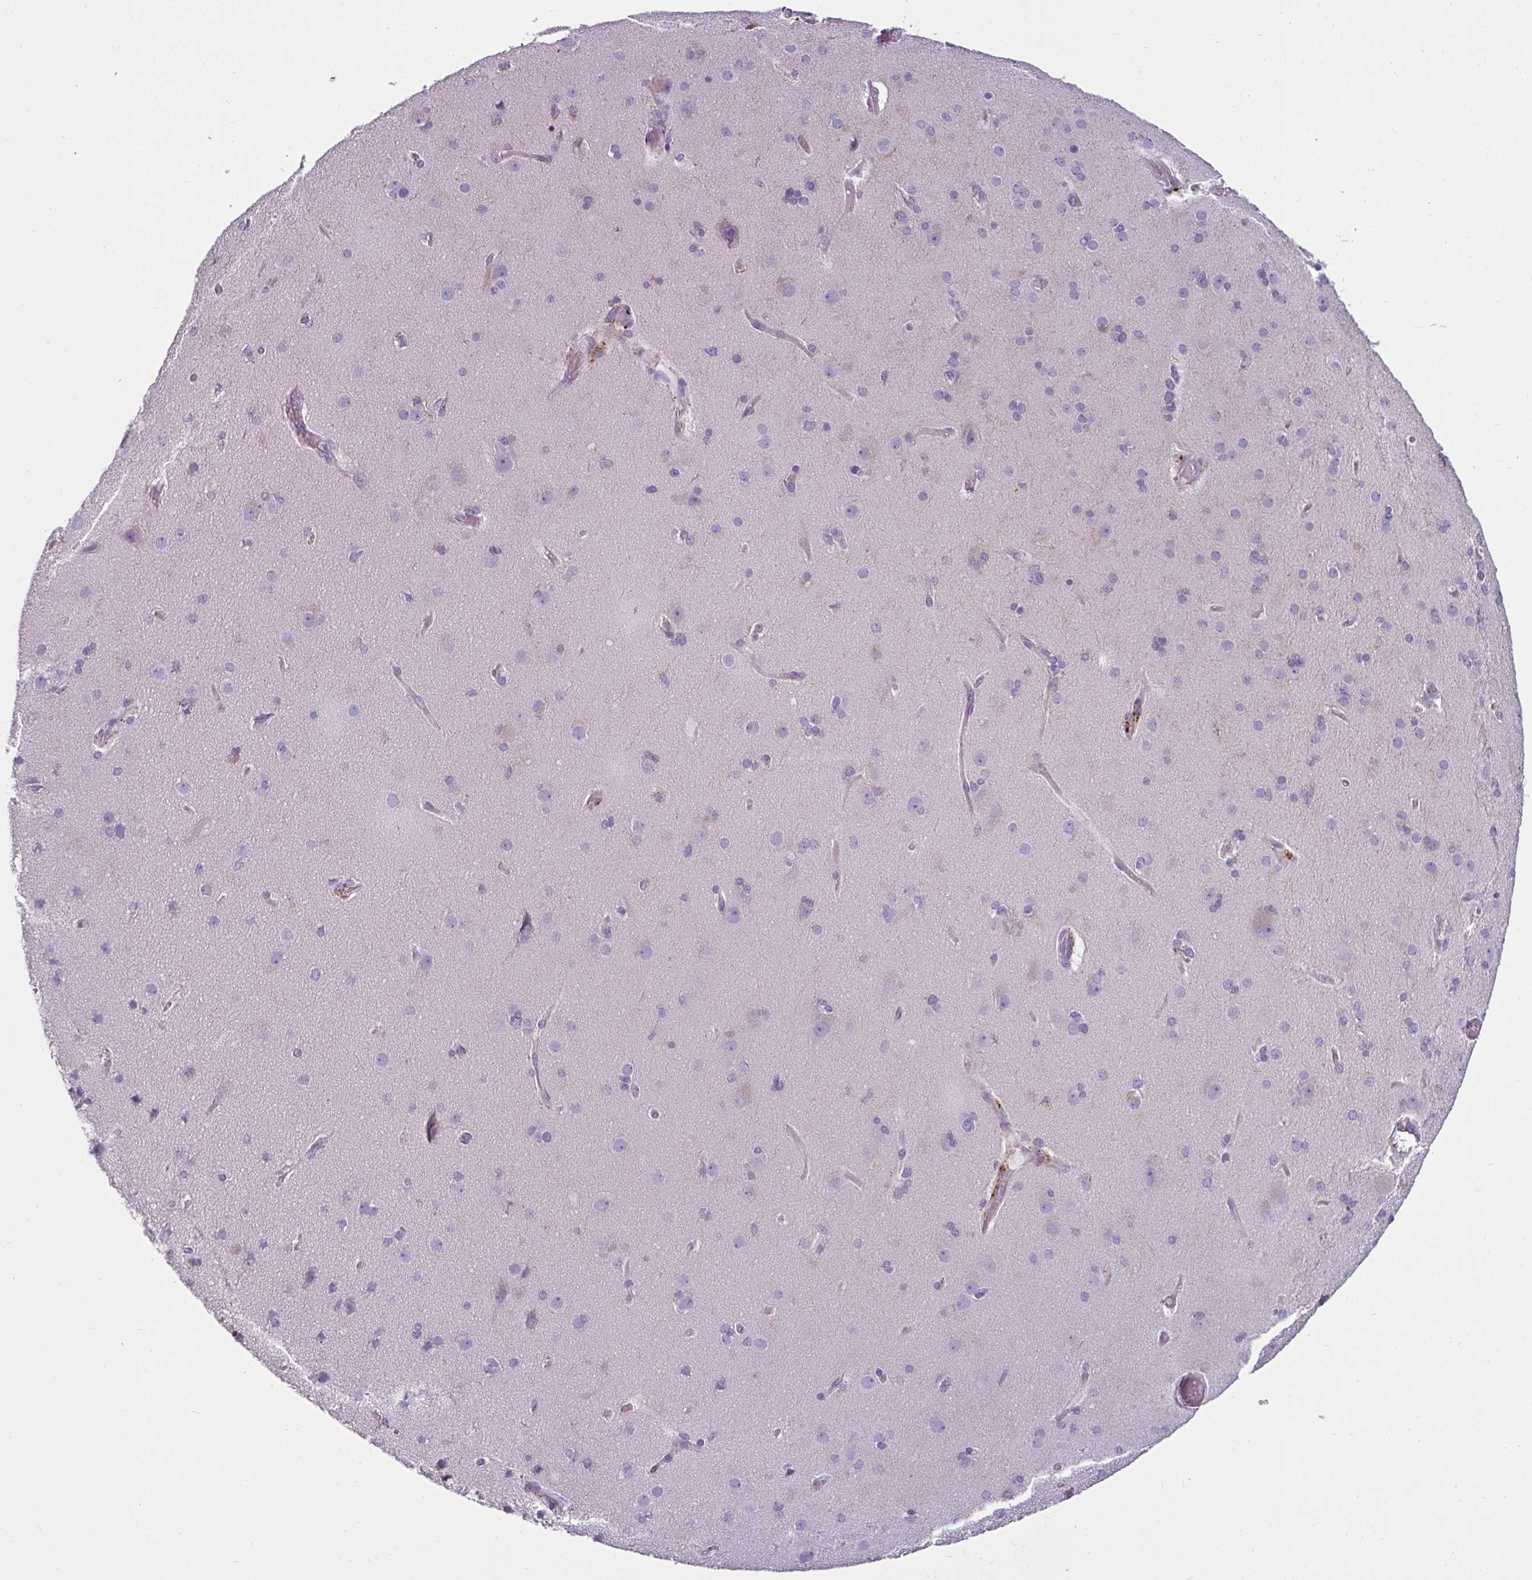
{"staining": {"intensity": "negative", "quantity": "none", "location": "none"}, "tissue": "cerebral cortex", "cell_type": "Endothelial cells", "image_type": "normal", "snomed": [{"axis": "morphology", "description": "Normal tissue, NOS"}, {"axis": "morphology", "description": "Glioma, malignant, High grade"}, {"axis": "topography", "description": "Cerebral cortex"}], "caption": "Endothelial cells show no significant expression in benign cerebral cortex. (IHC, brightfield microscopy, high magnification).", "gene": "CTSZ", "patient": {"sex": "male", "age": 71}}